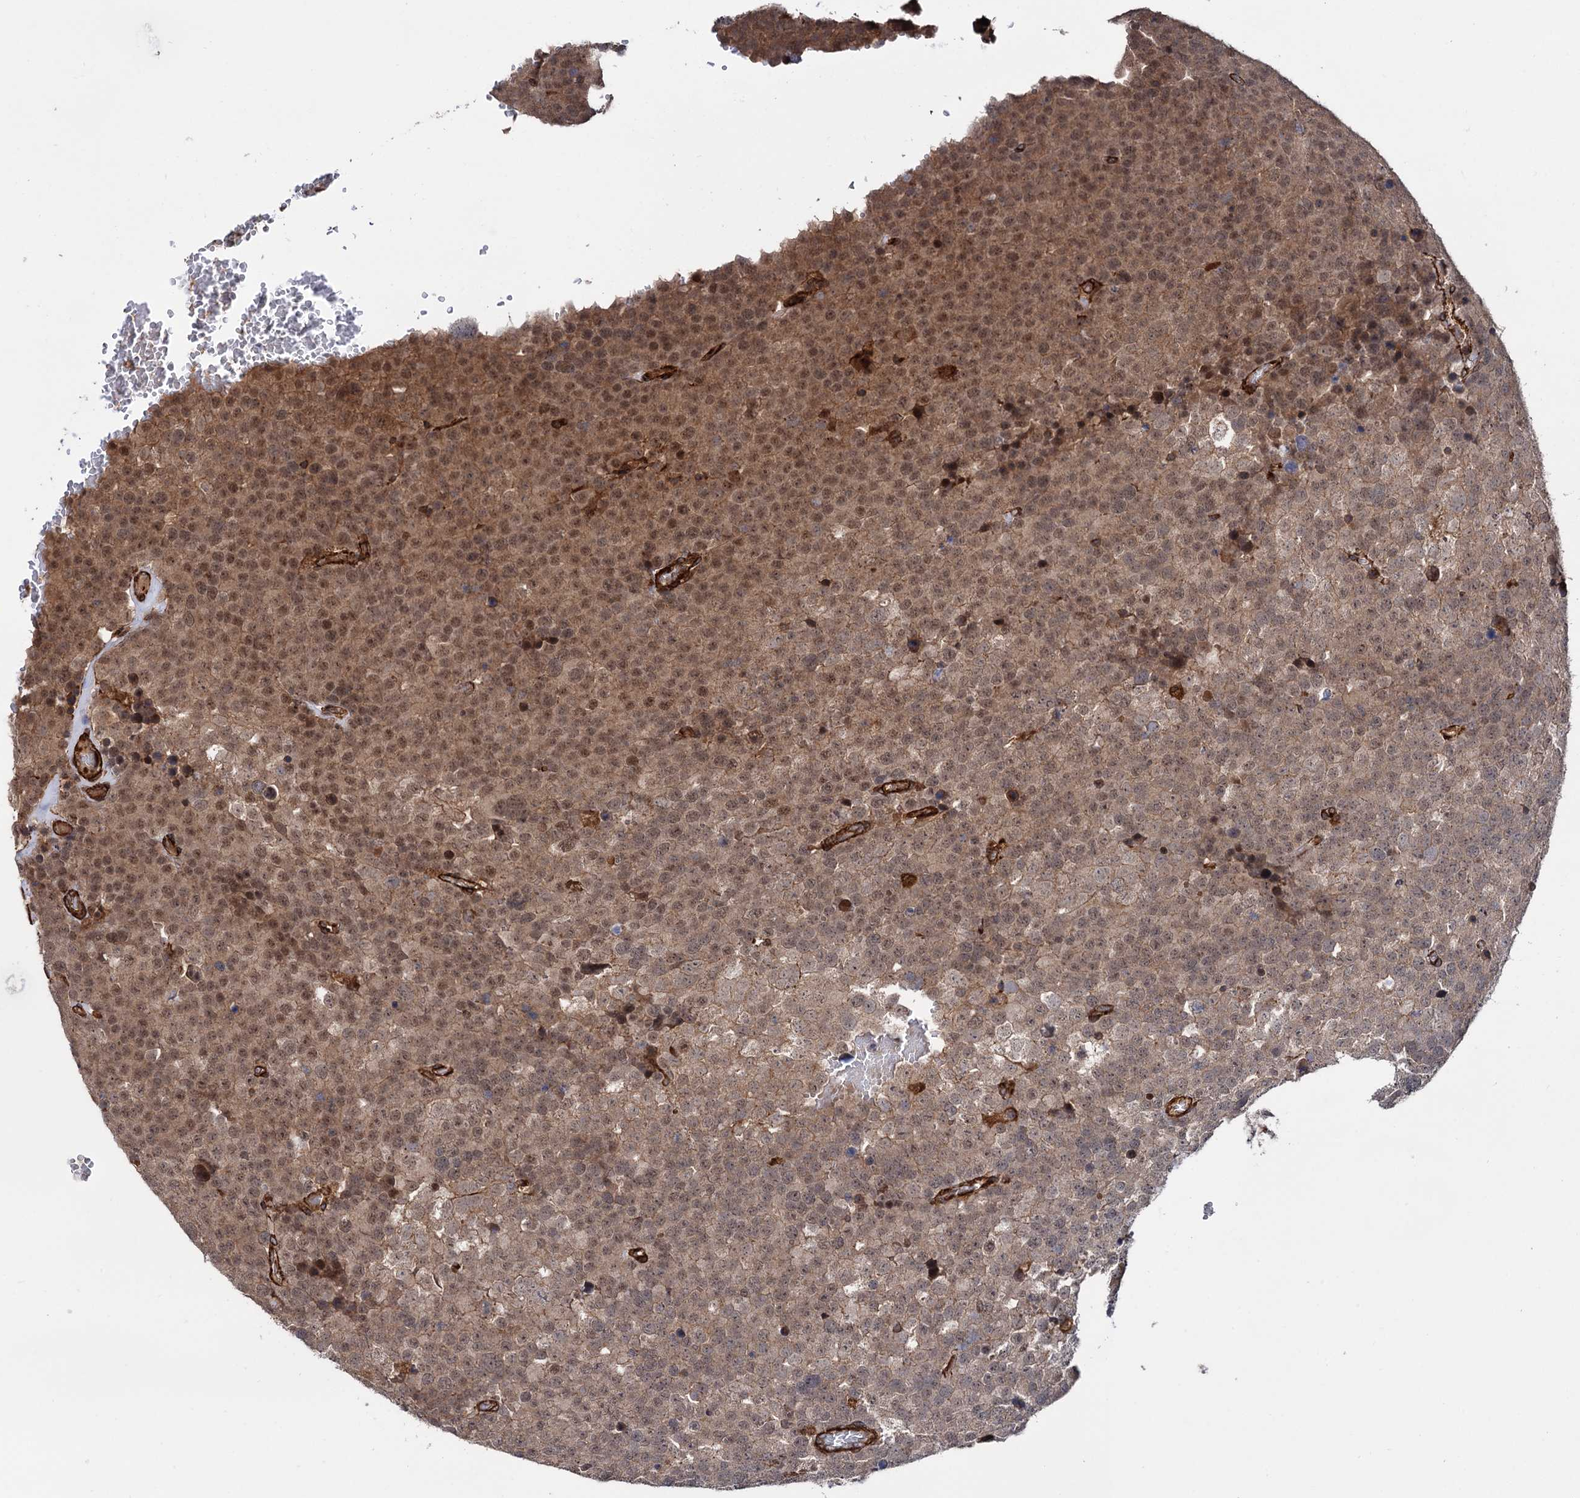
{"staining": {"intensity": "moderate", "quantity": ">75%", "location": "cytoplasmic/membranous,nuclear"}, "tissue": "testis cancer", "cell_type": "Tumor cells", "image_type": "cancer", "snomed": [{"axis": "morphology", "description": "Seminoma, NOS"}, {"axis": "topography", "description": "Testis"}], "caption": "Immunohistochemical staining of human testis cancer exhibits moderate cytoplasmic/membranous and nuclear protein positivity in about >75% of tumor cells.", "gene": "ATP8B4", "patient": {"sex": "male", "age": 71}}